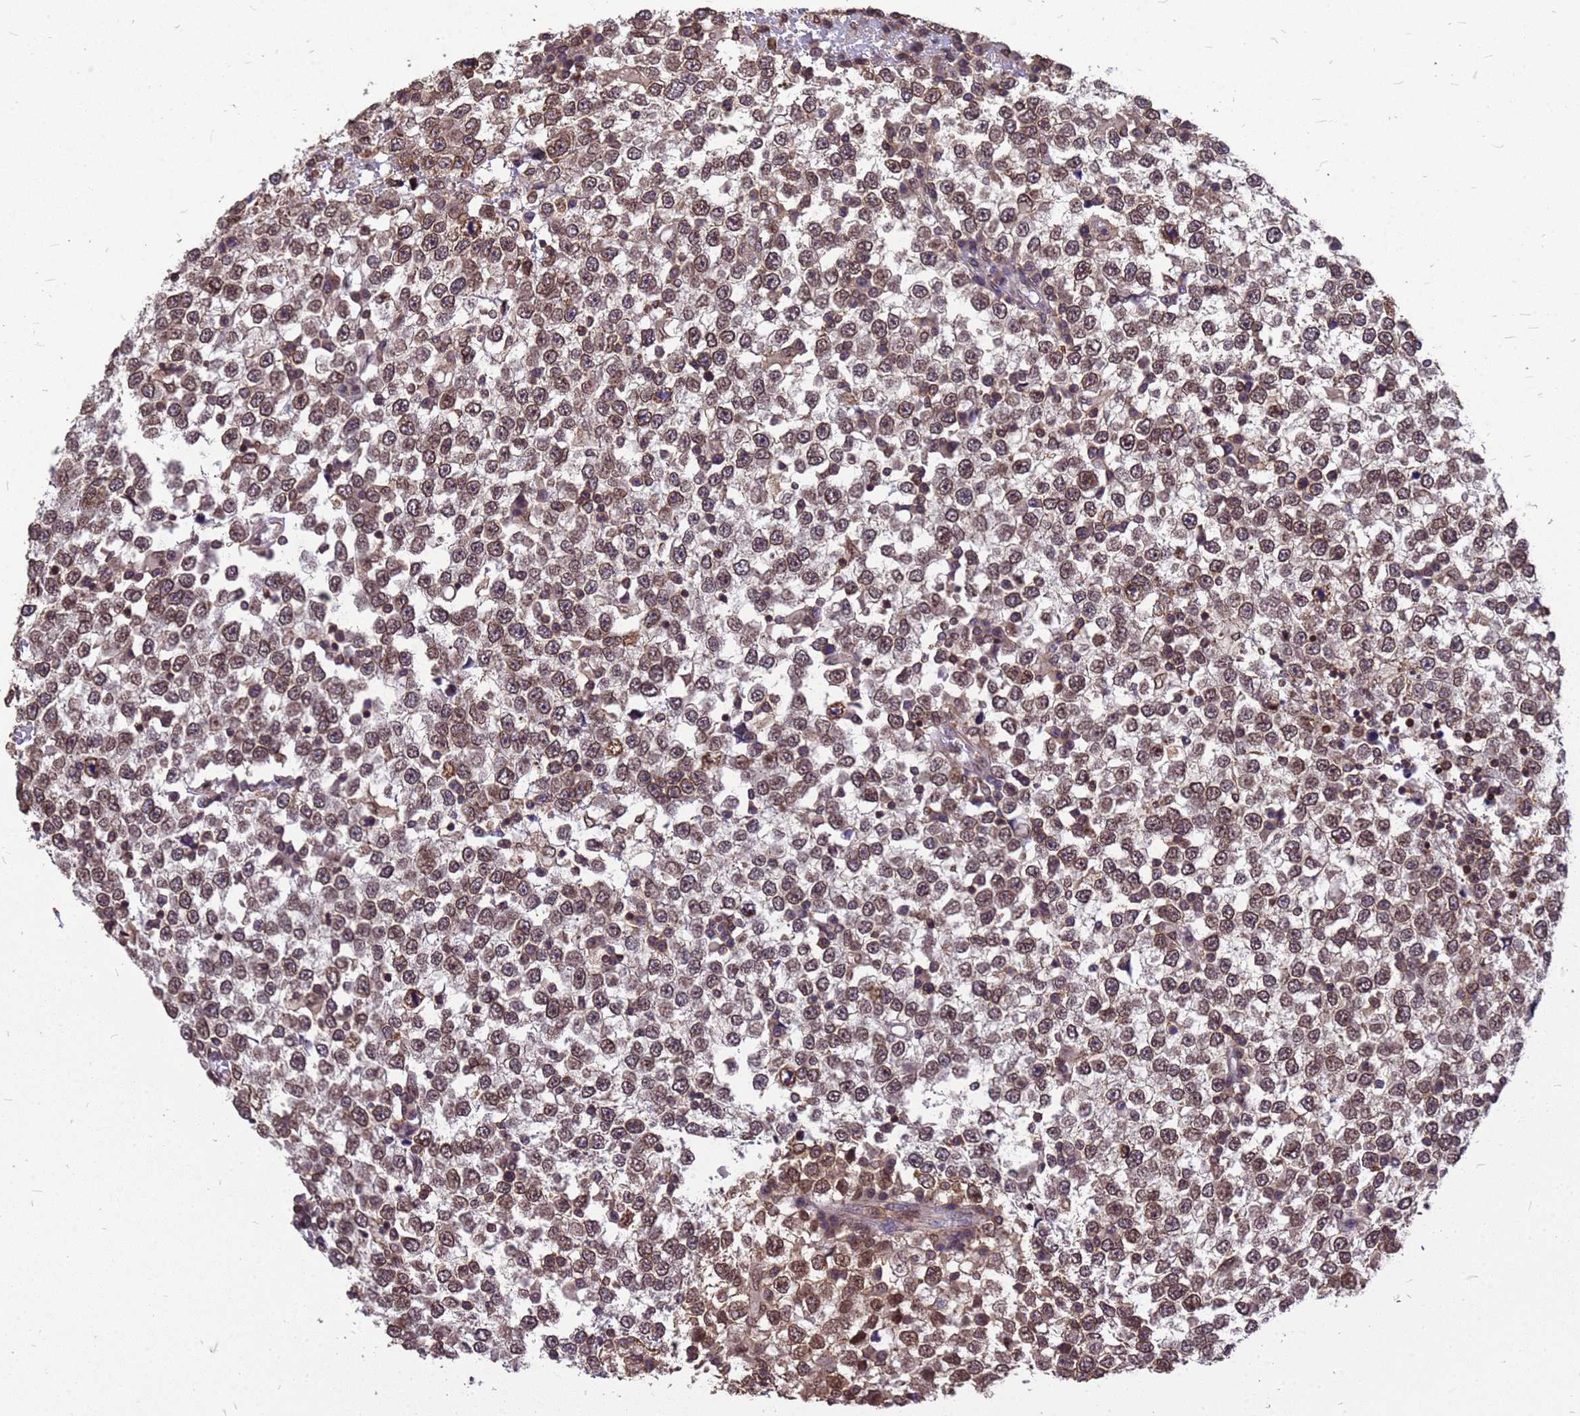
{"staining": {"intensity": "moderate", "quantity": ">75%", "location": "nuclear"}, "tissue": "testis cancer", "cell_type": "Tumor cells", "image_type": "cancer", "snomed": [{"axis": "morphology", "description": "Seminoma, NOS"}, {"axis": "topography", "description": "Testis"}], "caption": "Protein staining of seminoma (testis) tissue exhibits moderate nuclear positivity in about >75% of tumor cells.", "gene": "C1orf35", "patient": {"sex": "male", "age": 65}}